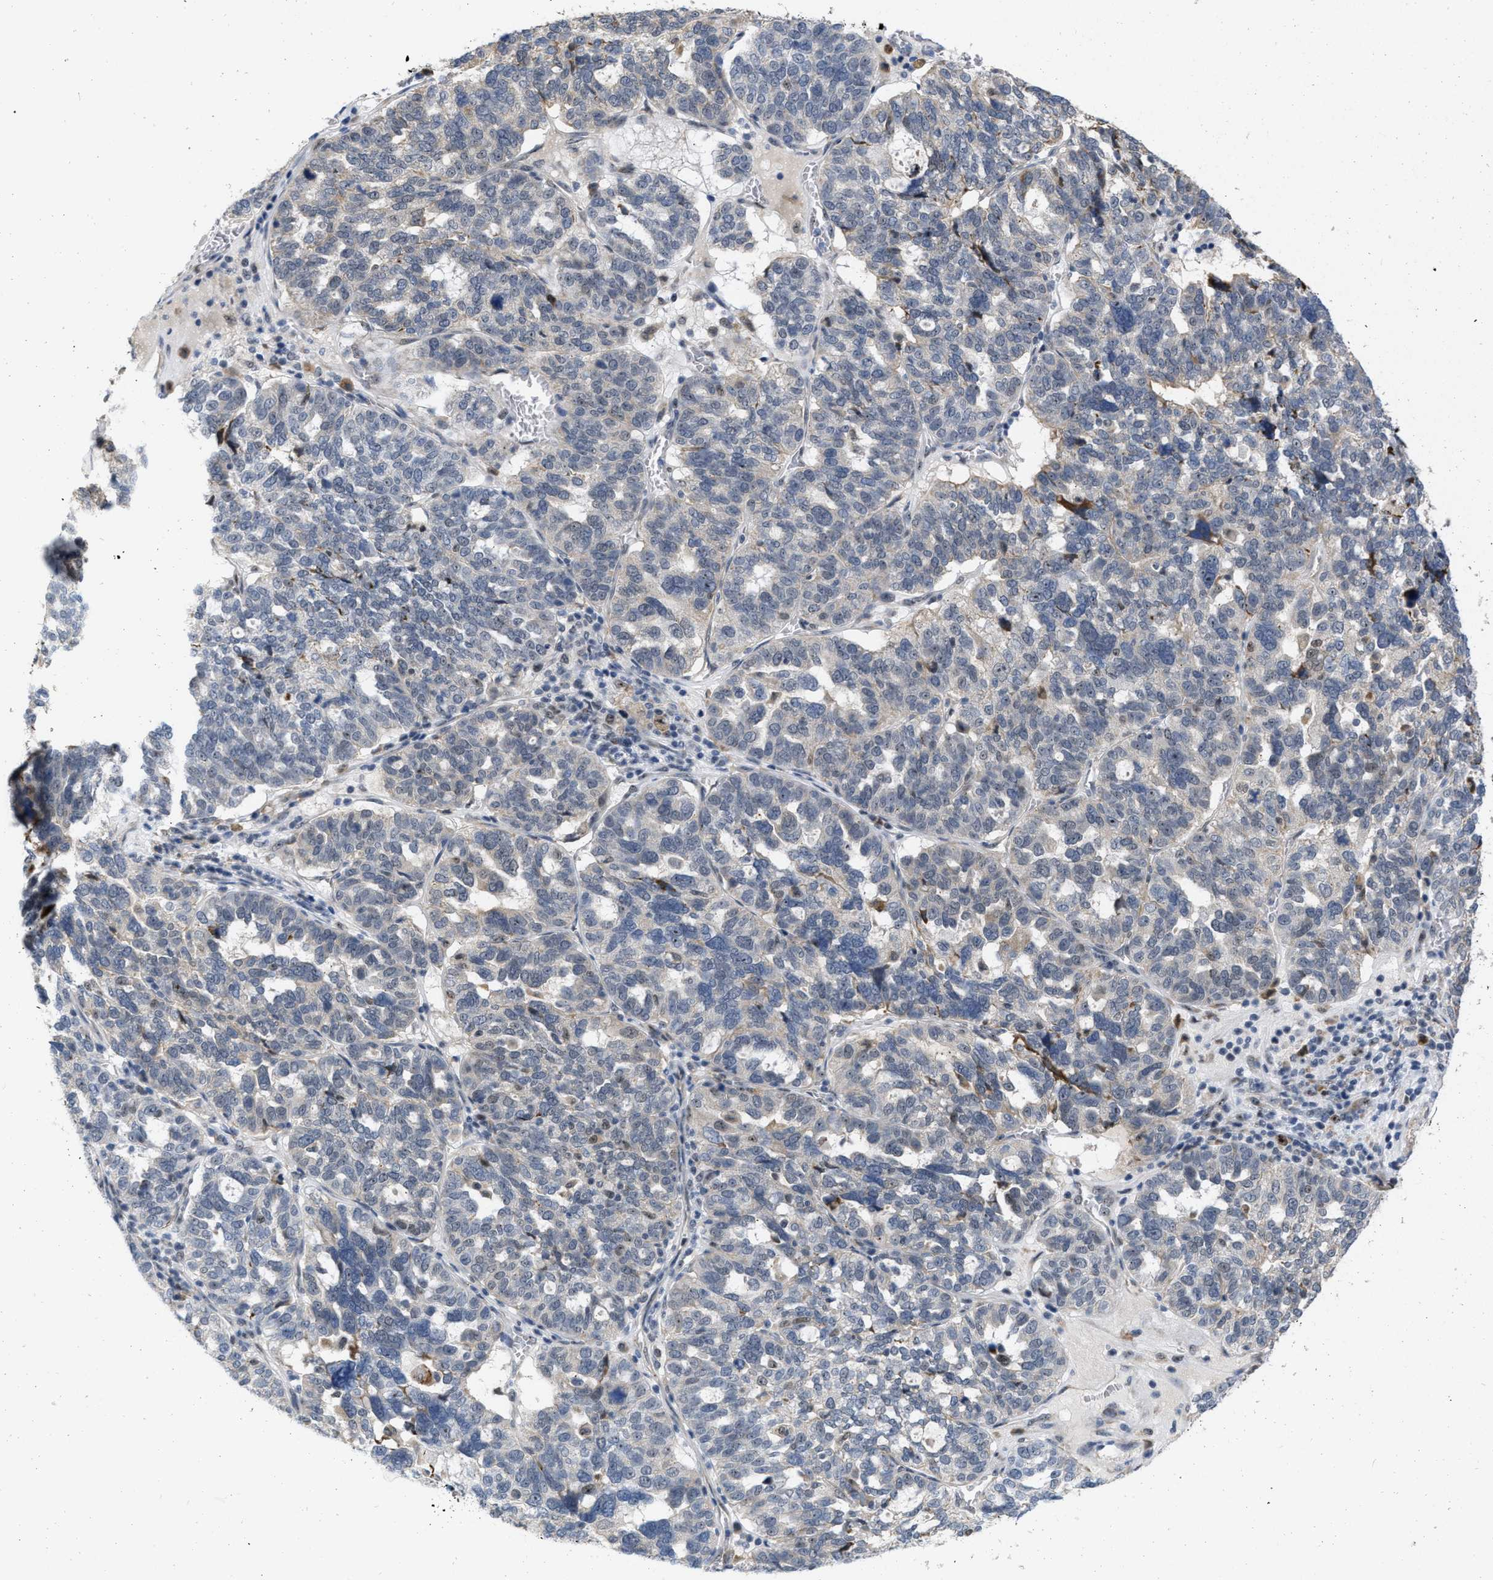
{"staining": {"intensity": "negative", "quantity": "none", "location": "none"}, "tissue": "ovarian cancer", "cell_type": "Tumor cells", "image_type": "cancer", "snomed": [{"axis": "morphology", "description": "Cystadenocarcinoma, serous, NOS"}, {"axis": "topography", "description": "Ovary"}], "caption": "IHC micrograph of human serous cystadenocarcinoma (ovarian) stained for a protein (brown), which demonstrates no expression in tumor cells.", "gene": "ELAC2", "patient": {"sex": "female", "age": 59}}